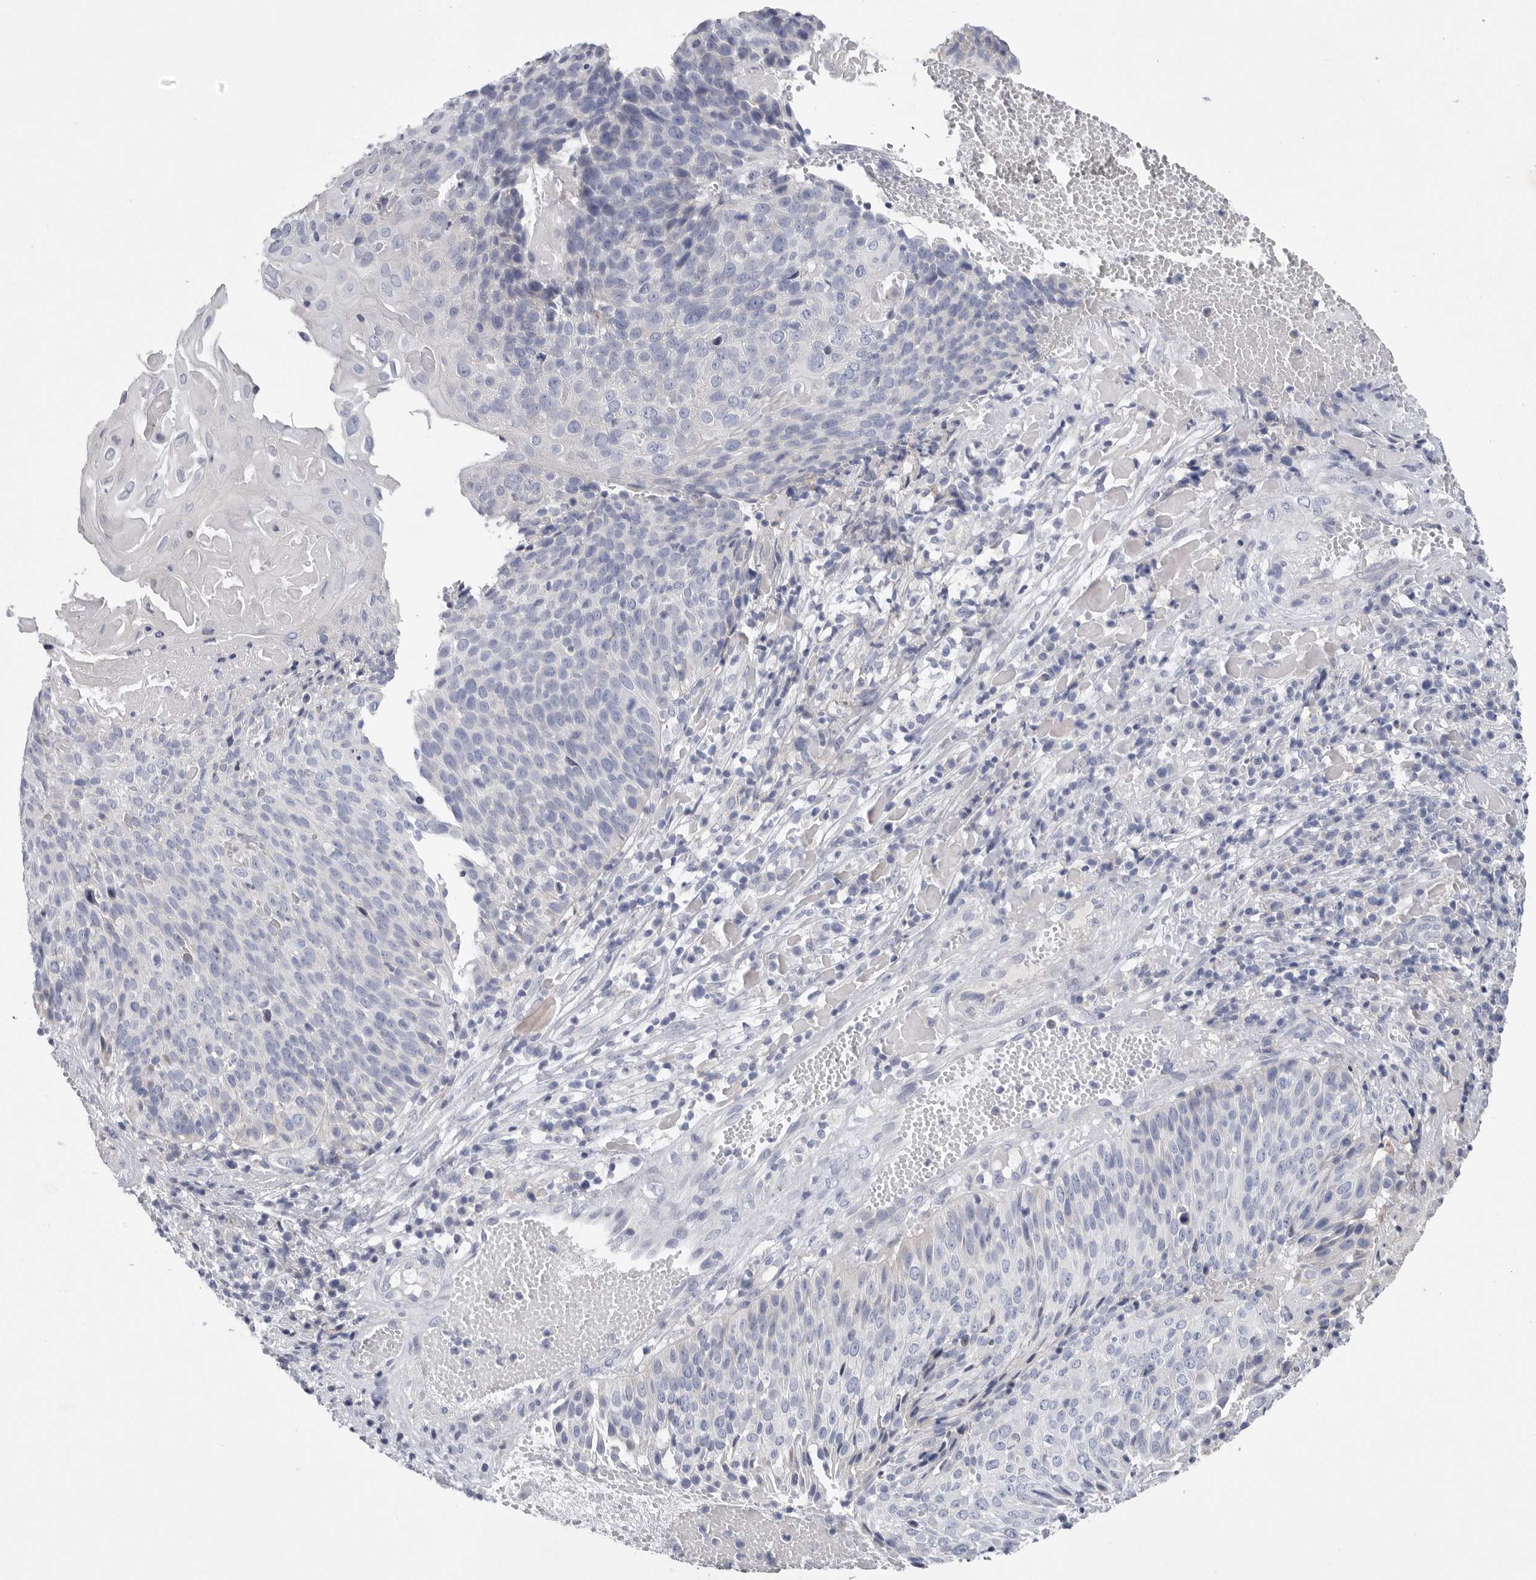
{"staining": {"intensity": "negative", "quantity": "none", "location": "none"}, "tissue": "cervical cancer", "cell_type": "Tumor cells", "image_type": "cancer", "snomed": [{"axis": "morphology", "description": "Squamous cell carcinoma, NOS"}, {"axis": "topography", "description": "Cervix"}], "caption": "An immunohistochemistry (IHC) image of squamous cell carcinoma (cervical) is shown. There is no staining in tumor cells of squamous cell carcinoma (cervical). Nuclei are stained in blue.", "gene": "CAMK2B", "patient": {"sex": "female", "age": 74}}